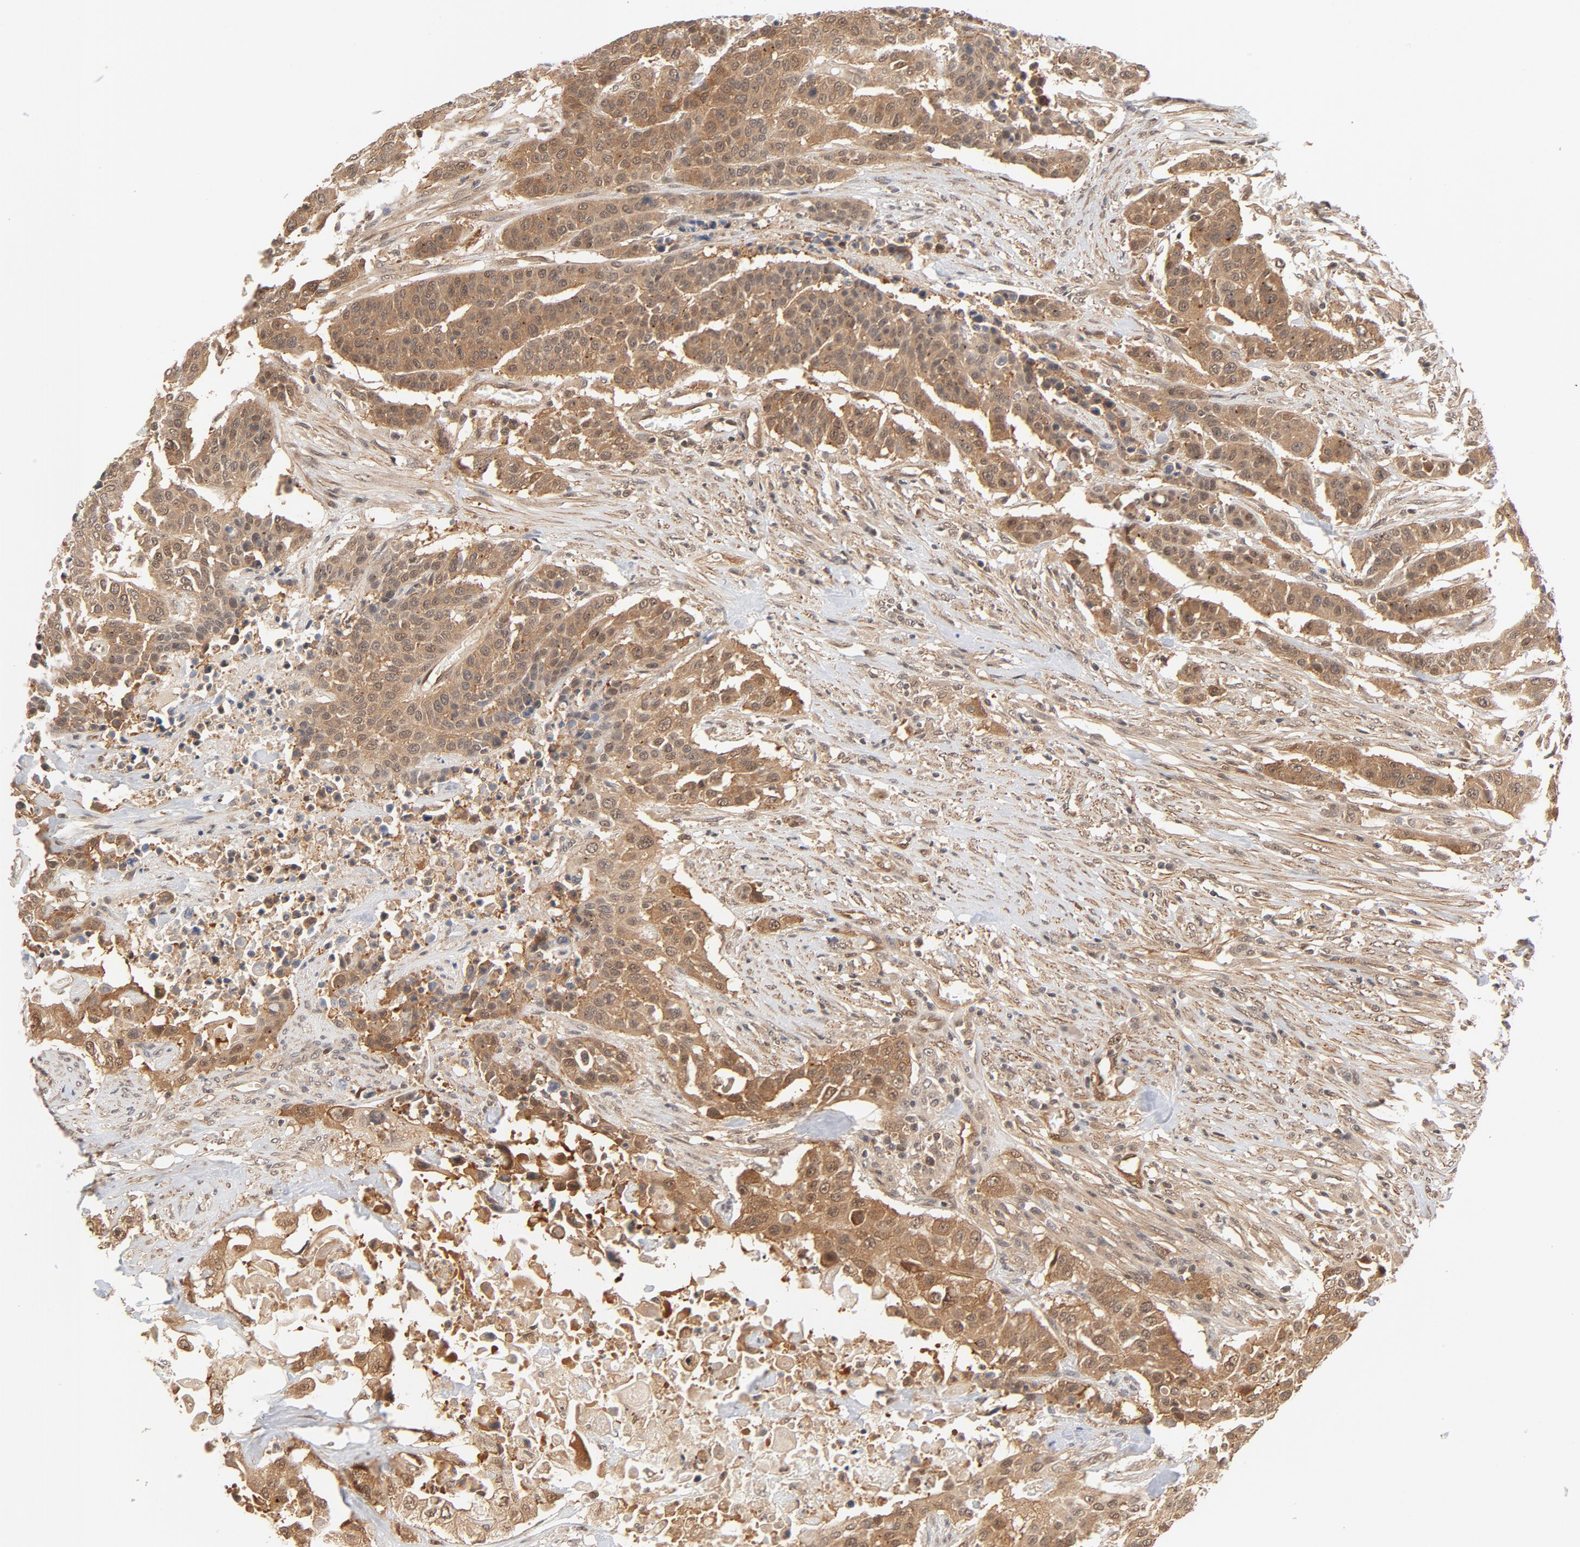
{"staining": {"intensity": "moderate", "quantity": ">75%", "location": "cytoplasmic/membranous,nuclear"}, "tissue": "urothelial cancer", "cell_type": "Tumor cells", "image_type": "cancer", "snomed": [{"axis": "morphology", "description": "Urothelial carcinoma, High grade"}, {"axis": "topography", "description": "Urinary bladder"}], "caption": "An IHC histopathology image of neoplastic tissue is shown. Protein staining in brown highlights moderate cytoplasmic/membranous and nuclear positivity in urothelial cancer within tumor cells.", "gene": "CDC37", "patient": {"sex": "male", "age": 74}}